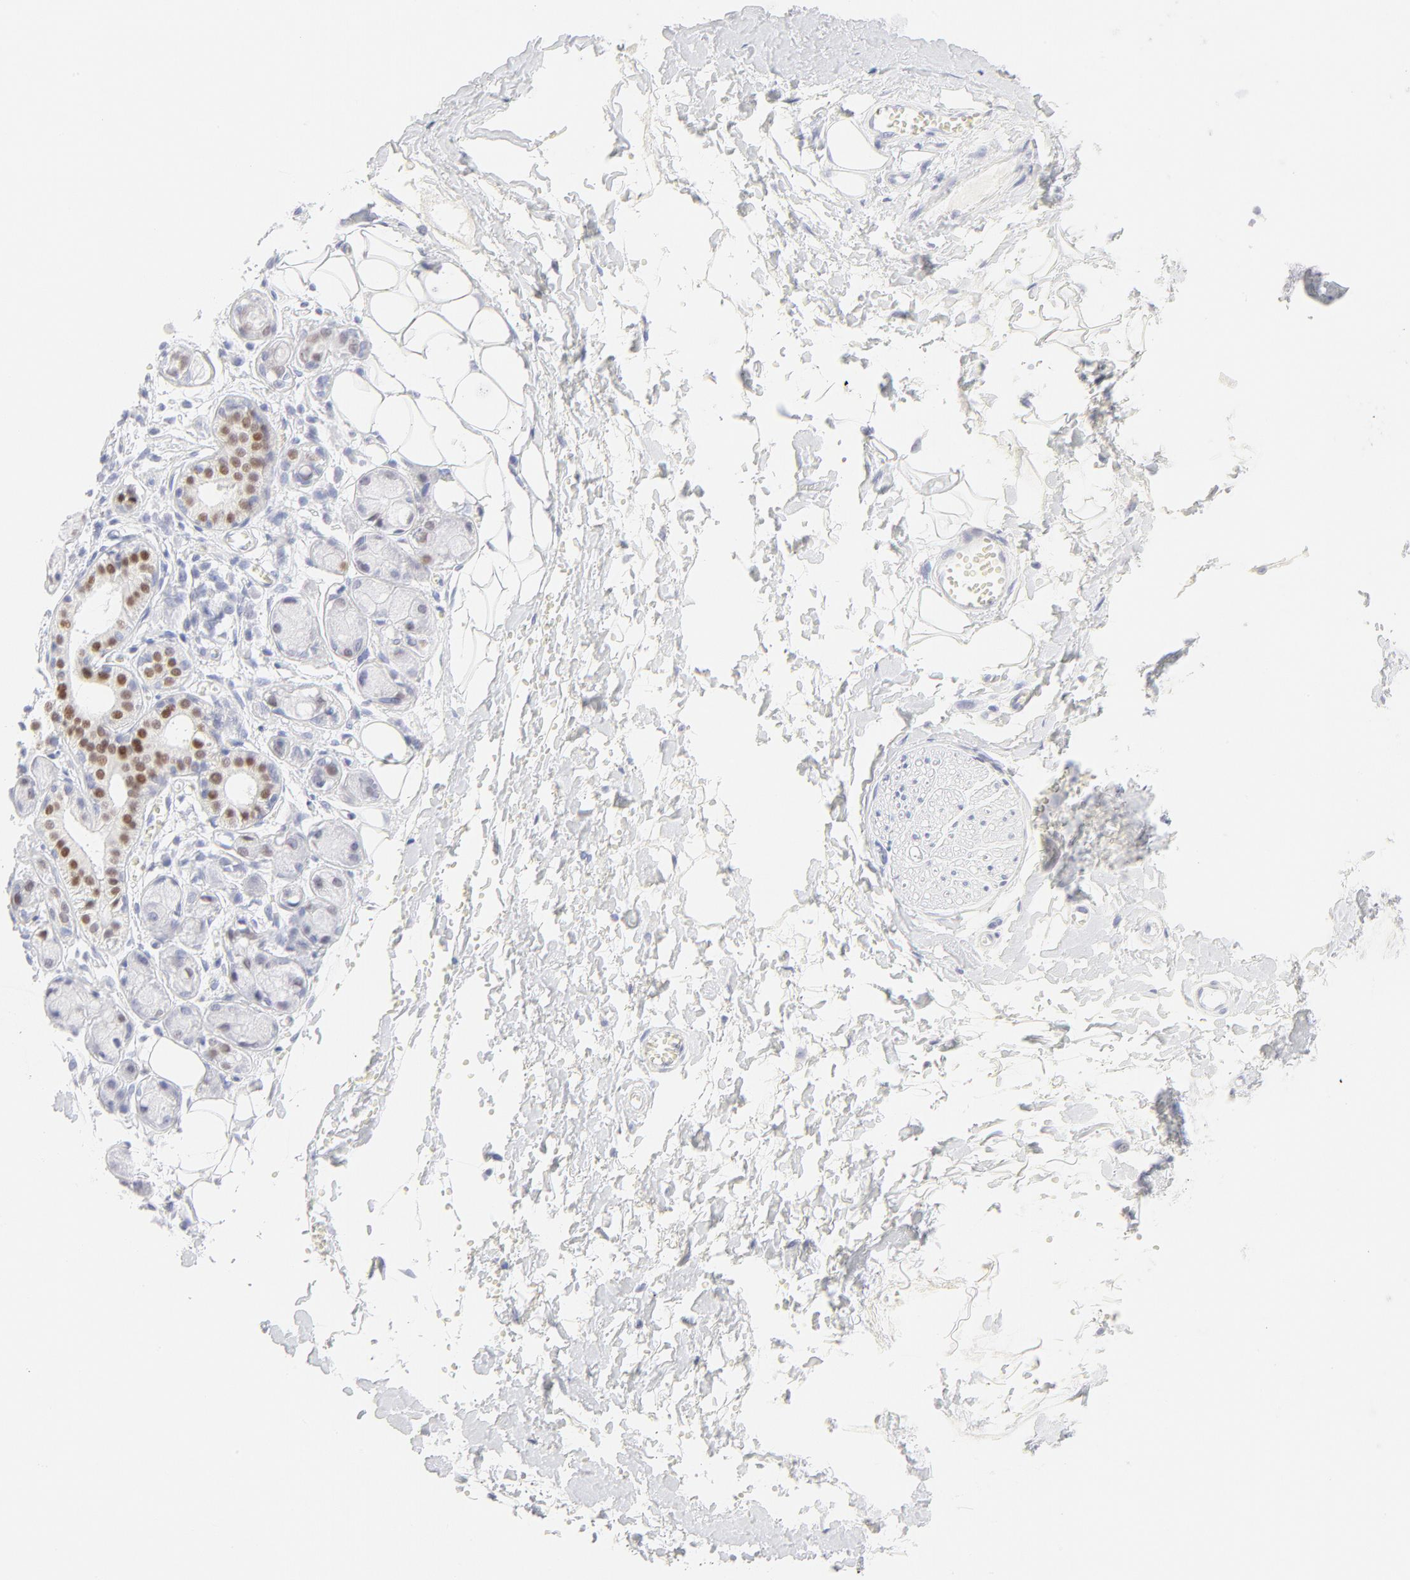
{"staining": {"intensity": "negative", "quantity": "none", "location": "none"}, "tissue": "adipose tissue", "cell_type": "Adipocytes", "image_type": "normal", "snomed": [{"axis": "morphology", "description": "Normal tissue, NOS"}, {"axis": "morphology", "description": "Inflammation, NOS"}, {"axis": "topography", "description": "Salivary gland"}, {"axis": "topography", "description": "Peripheral nerve tissue"}], "caption": "Immunohistochemical staining of normal adipose tissue reveals no significant staining in adipocytes. (Brightfield microscopy of DAB immunohistochemistry (IHC) at high magnification).", "gene": "ELF3", "patient": {"sex": "female", "age": 75}}